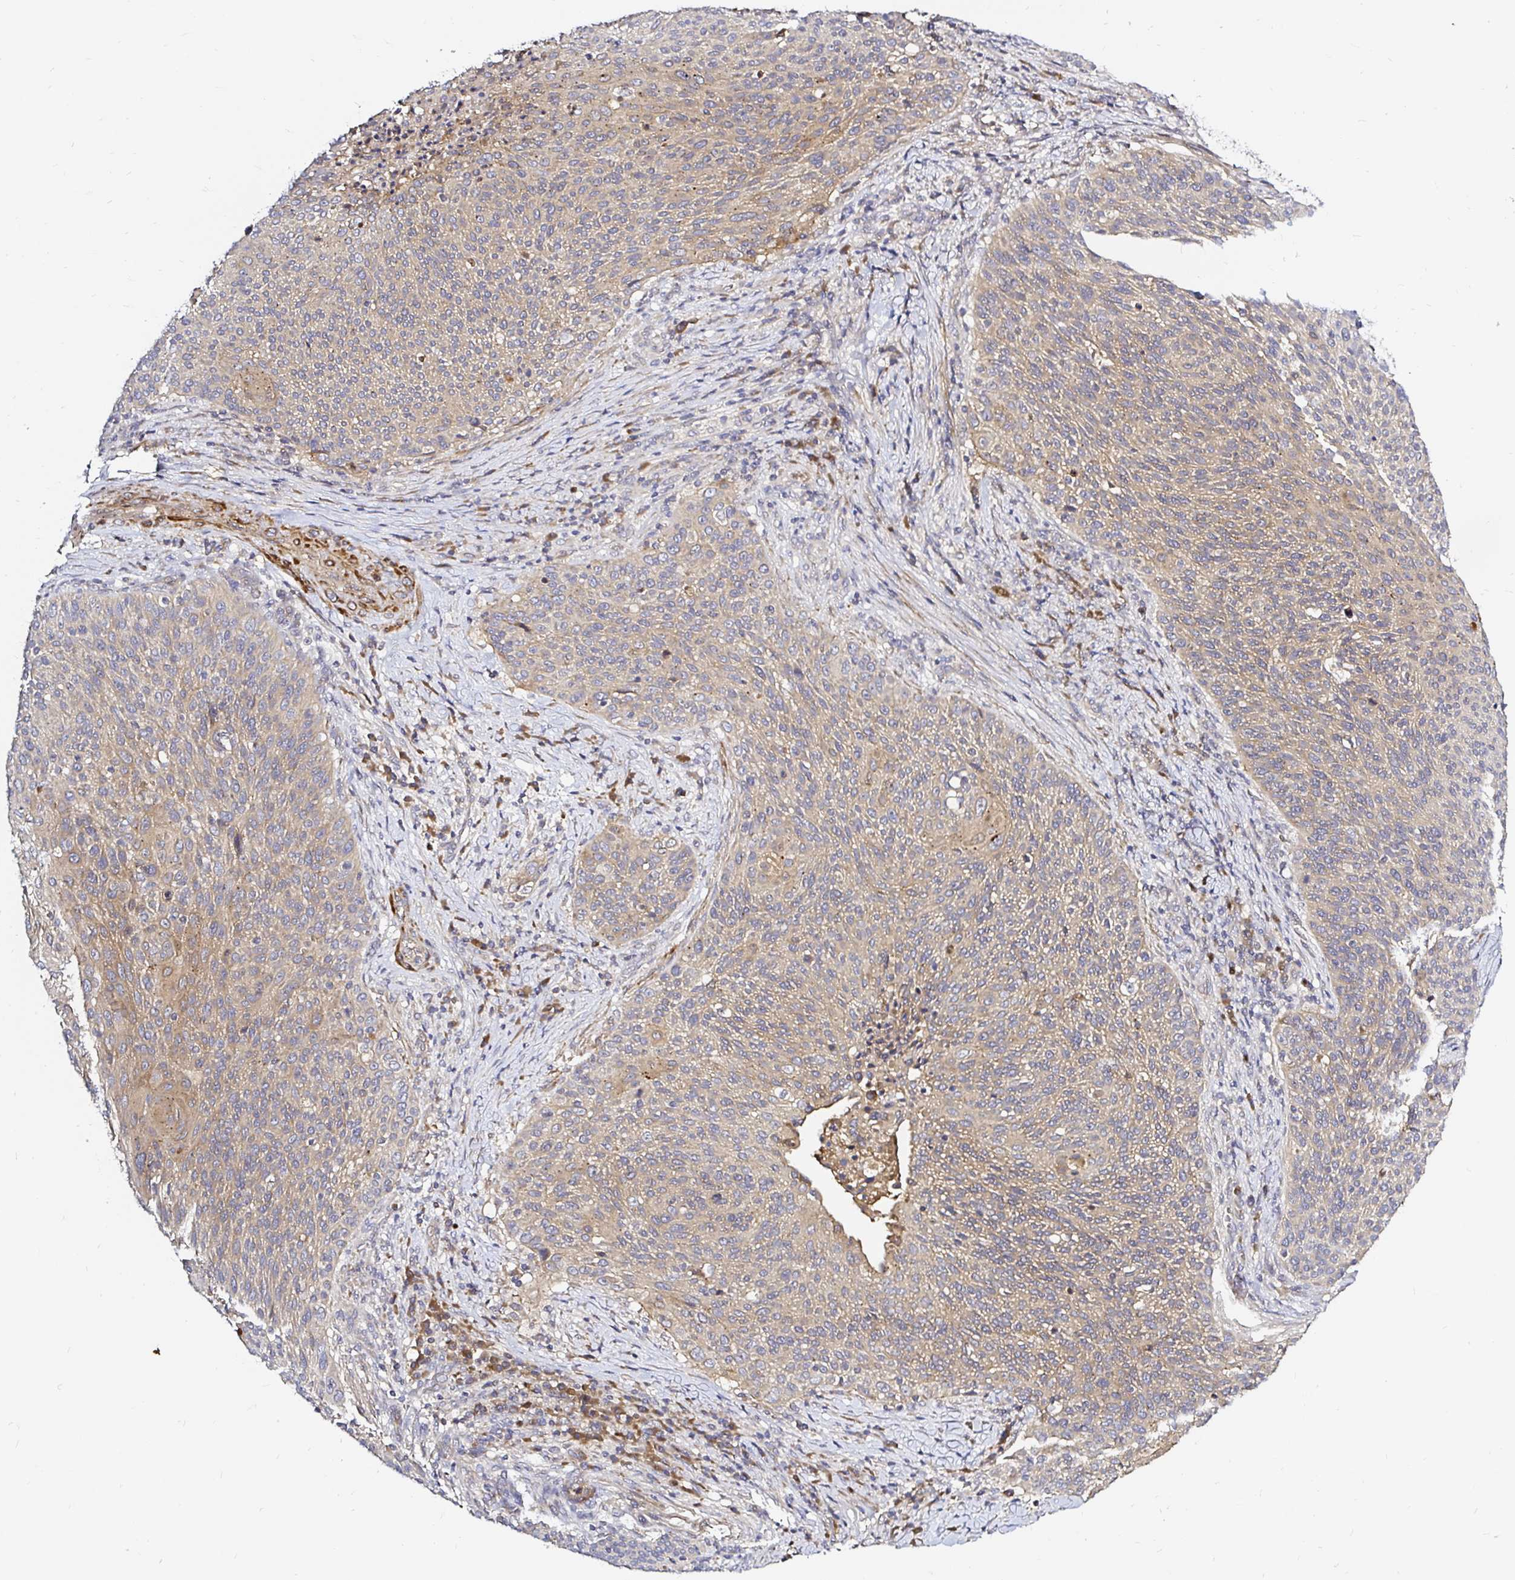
{"staining": {"intensity": "weak", "quantity": ">75%", "location": "cytoplasmic/membranous"}, "tissue": "cervical cancer", "cell_type": "Tumor cells", "image_type": "cancer", "snomed": [{"axis": "morphology", "description": "Squamous cell carcinoma, NOS"}, {"axis": "topography", "description": "Cervix"}], "caption": "Protein staining displays weak cytoplasmic/membranous positivity in approximately >75% of tumor cells in cervical cancer (squamous cell carcinoma). (DAB IHC, brown staining for protein, blue staining for nuclei).", "gene": "ARHGEF37", "patient": {"sex": "female", "age": 31}}